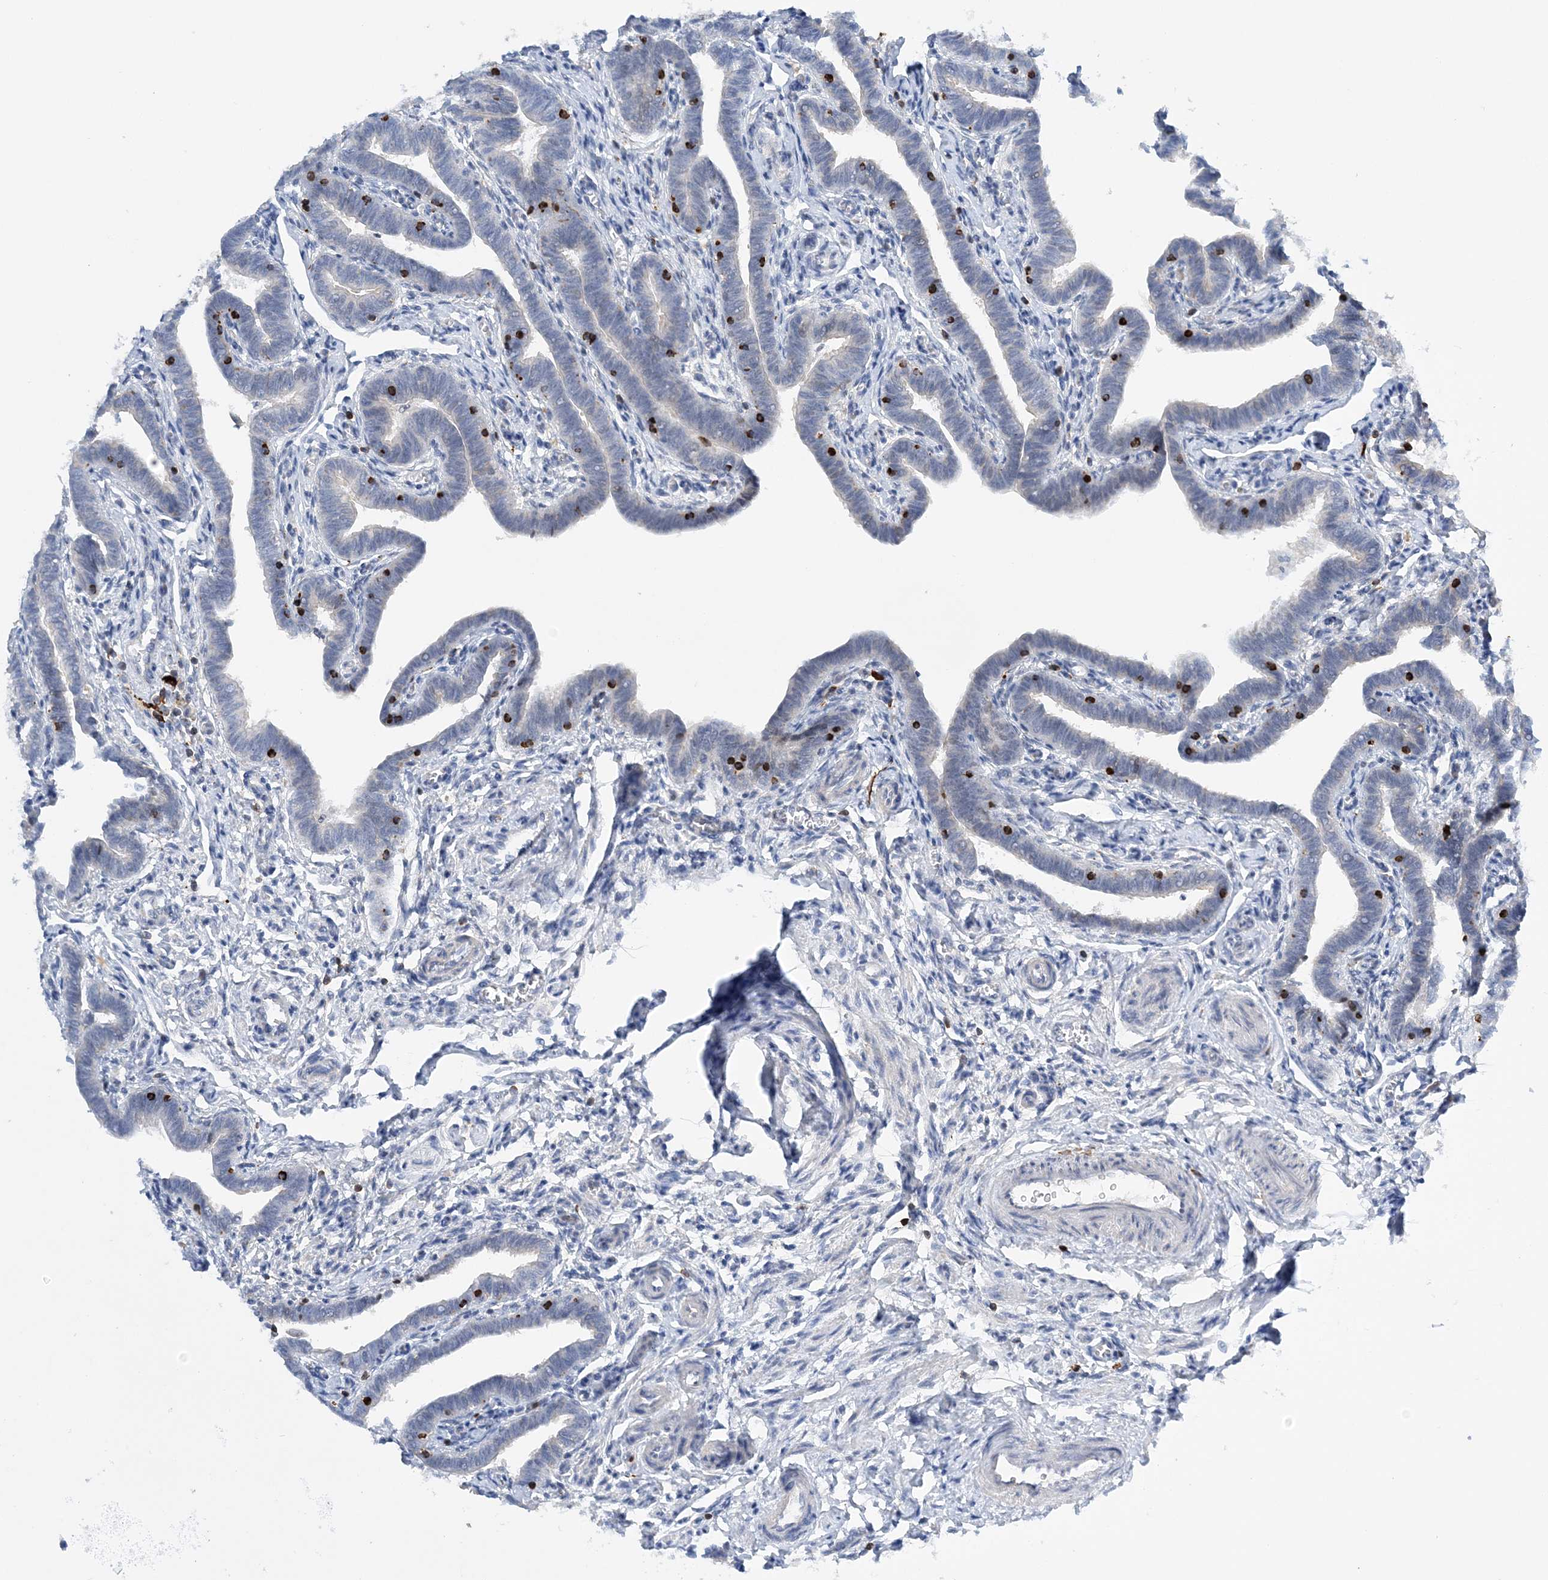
{"staining": {"intensity": "negative", "quantity": "none", "location": "none"}, "tissue": "fallopian tube", "cell_type": "Glandular cells", "image_type": "normal", "snomed": [{"axis": "morphology", "description": "Normal tissue, NOS"}, {"axis": "topography", "description": "Fallopian tube"}], "caption": "This is a photomicrograph of immunohistochemistry (IHC) staining of benign fallopian tube, which shows no staining in glandular cells.", "gene": "PRMT9", "patient": {"sex": "female", "age": 36}}